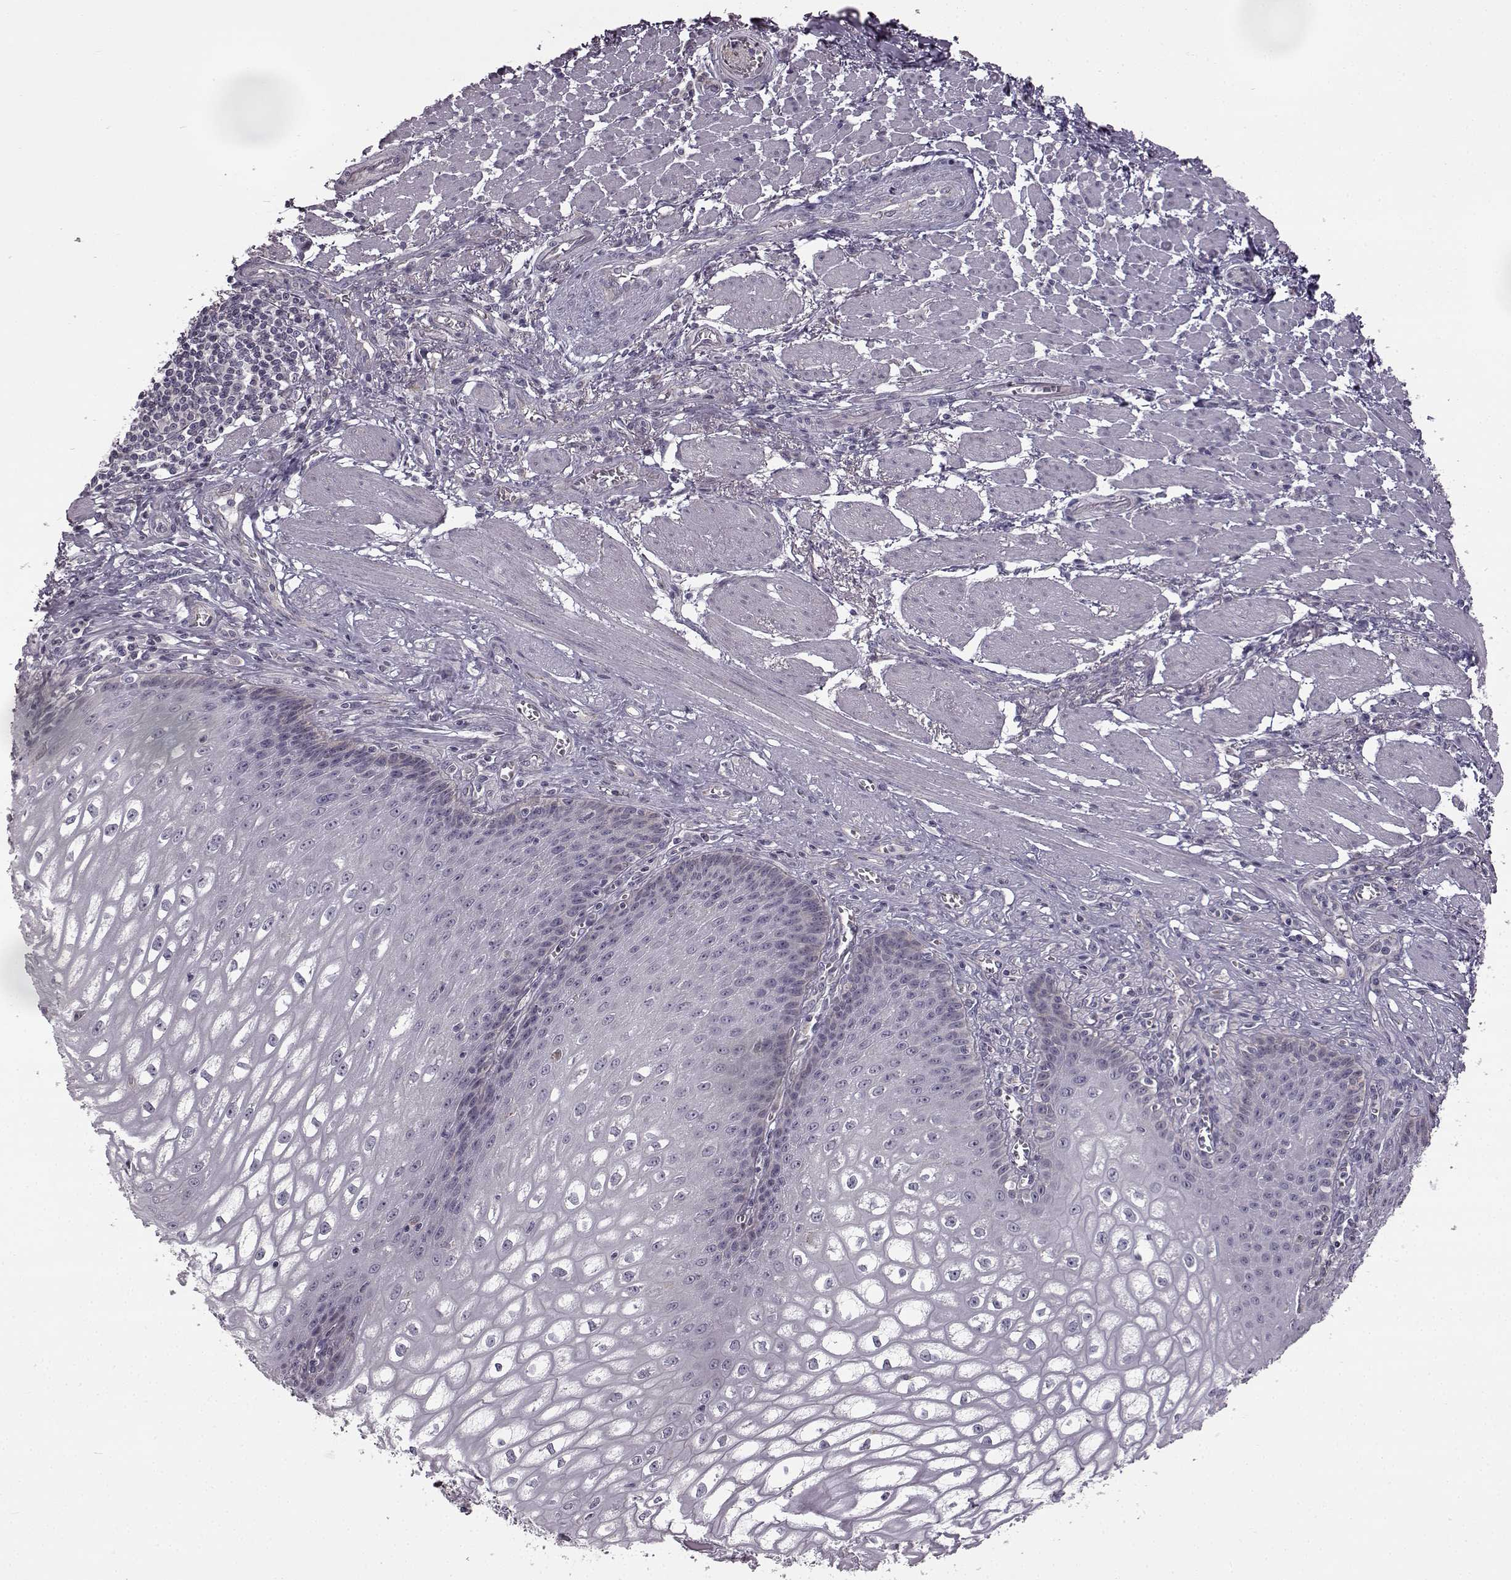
{"staining": {"intensity": "weak", "quantity": "<25%", "location": "cytoplasmic/membranous"}, "tissue": "esophagus", "cell_type": "Squamous epithelial cells", "image_type": "normal", "snomed": [{"axis": "morphology", "description": "Normal tissue, NOS"}, {"axis": "topography", "description": "Esophagus"}], "caption": "IHC micrograph of unremarkable esophagus: esophagus stained with DAB (3,3'-diaminobenzidine) displays no significant protein positivity in squamous epithelial cells.", "gene": "B3GNT6", "patient": {"sex": "male", "age": 58}}